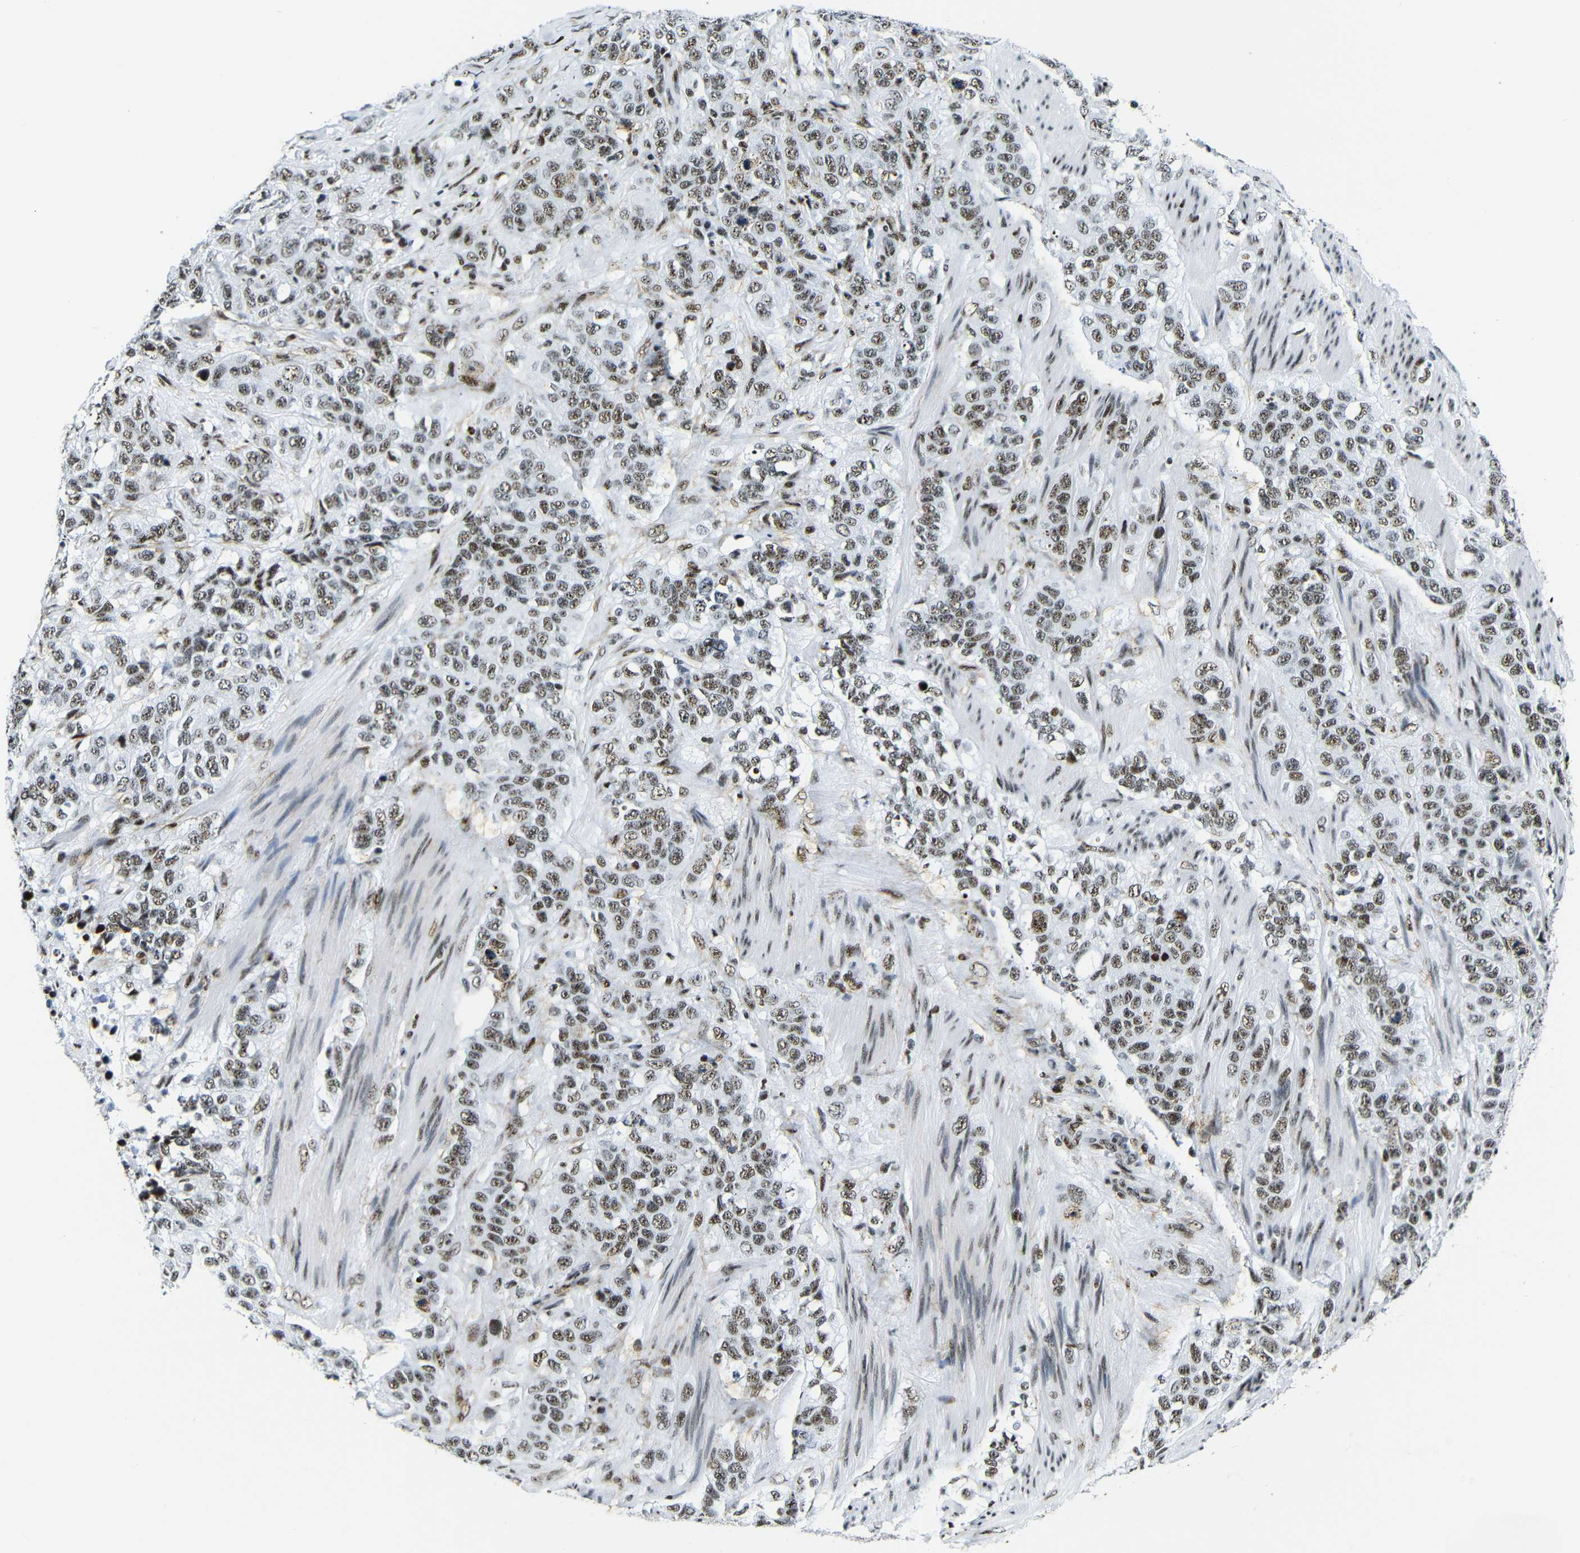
{"staining": {"intensity": "moderate", "quantity": ">75%", "location": "nuclear"}, "tissue": "stomach cancer", "cell_type": "Tumor cells", "image_type": "cancer", "snomed": [{"axis": "morphology", "description": "Adenocarcinoma, NOS"}, {"axis": "topography", "description": "Stomach"}], "caption": "Immunohistochemical staining of human stomach cancer demonstrates medium levels of moderate nuclear staining in about >75% of tumor cells.", "gene": "SRSF1", "patient": {"sex": "male", "age": 48}}